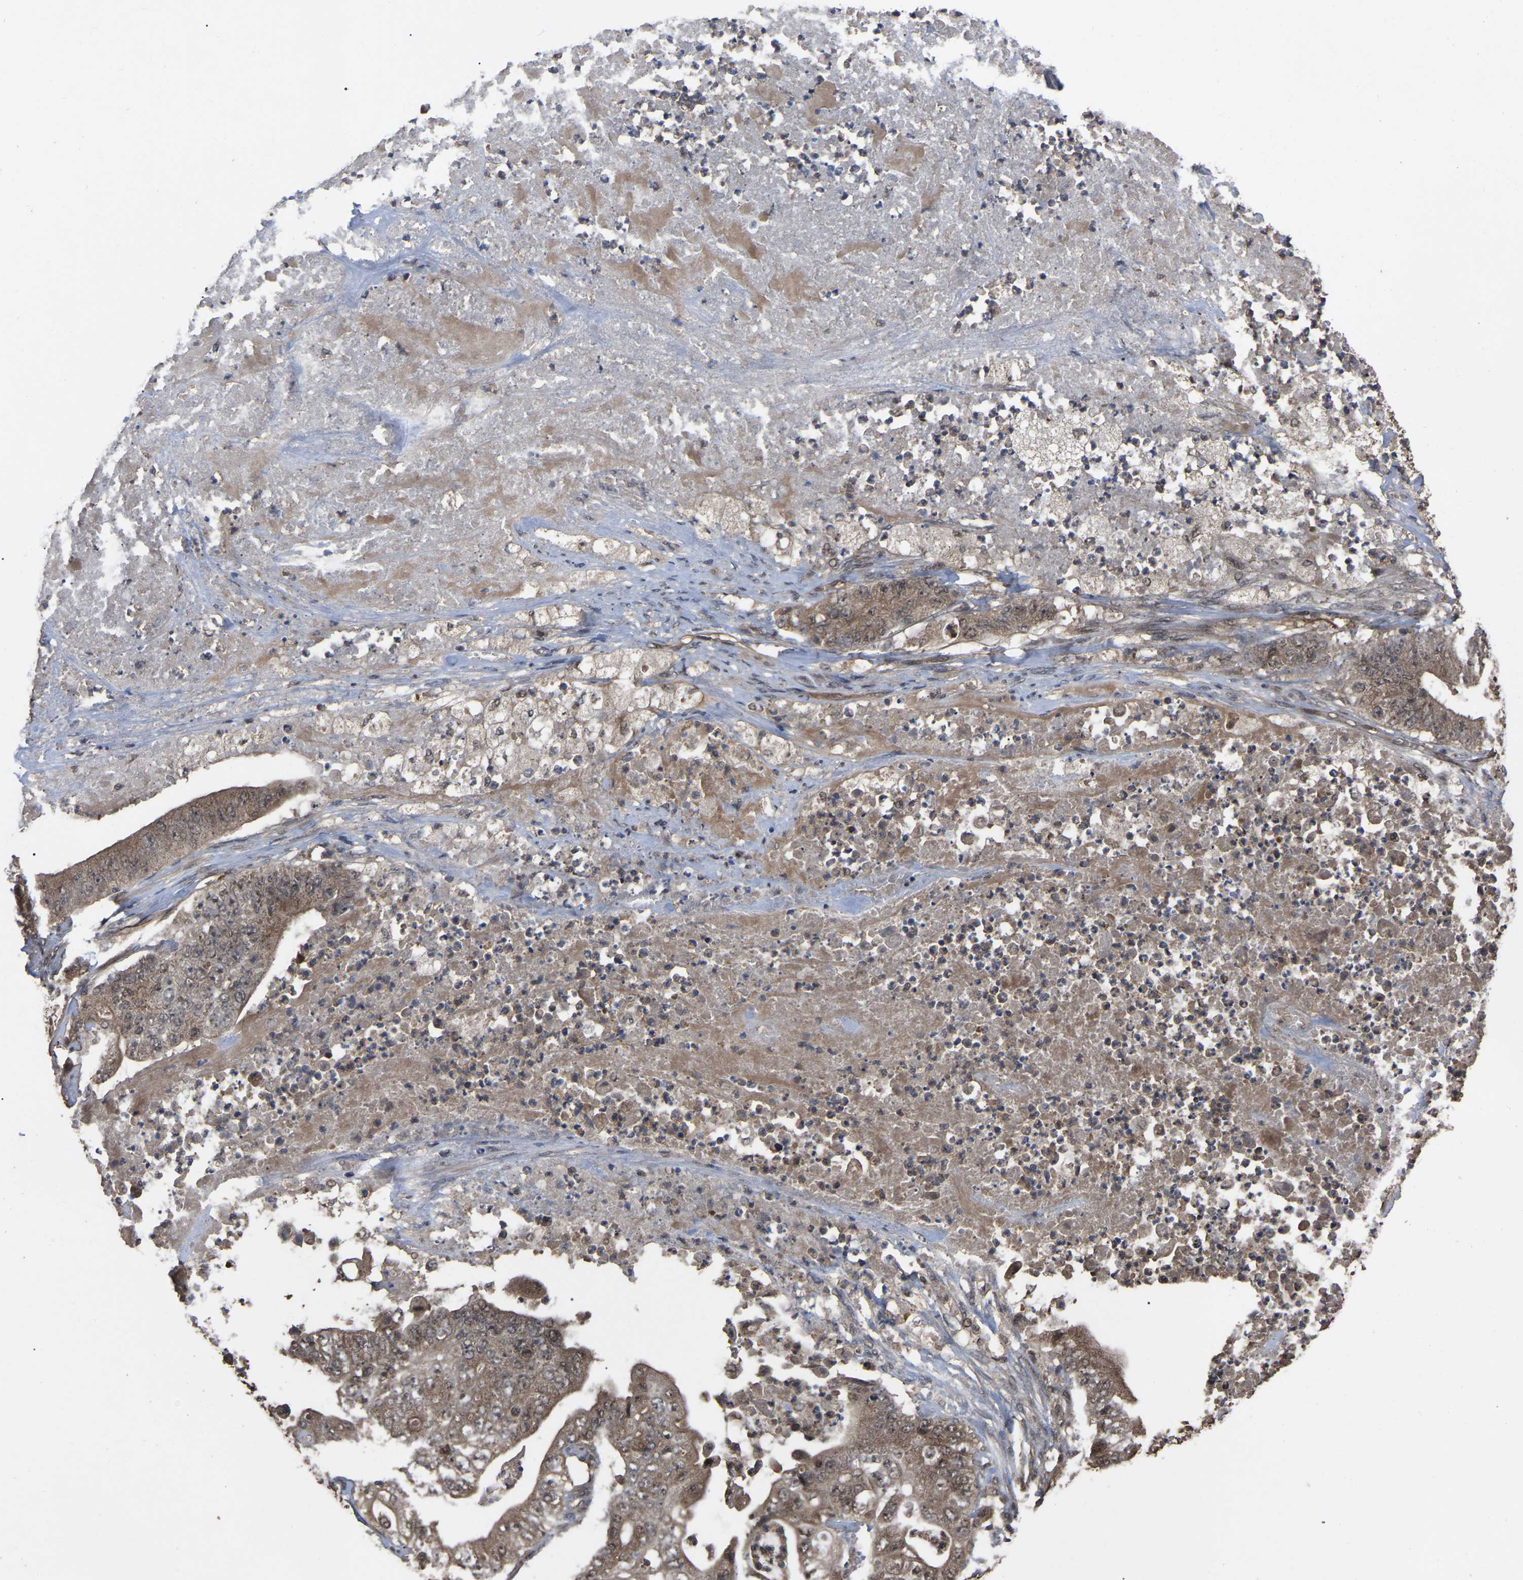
{"staining": {"intensity": "moderate", "quantity": ">75%", "location": "cytoplasmic/membranous"}, "tissue": "stomach cancer", "cell_type": "Tumor cells", "image_type": "cancer", "snomed": [{"axis": "morphology", "description": "Adenocarcinoma, NOS"}, {"axis": "topography", "description": "Stomach"}], "caption": "An immunohistochemistry (IHC) image of tumor tissue is shown. Protein staining in brown labels moderate cytoplasmic/membranous positivity in adenocarcinoma (stomach) within tumor cells. The staining is performed using DAB (3,3'-diaminobenzidine) brown chromogen to label protein expression. The nuclei are counter-stained blue using hematoxylin.", "gene": "FAM161B", "patient": {"sex": "female", "age": 73}}